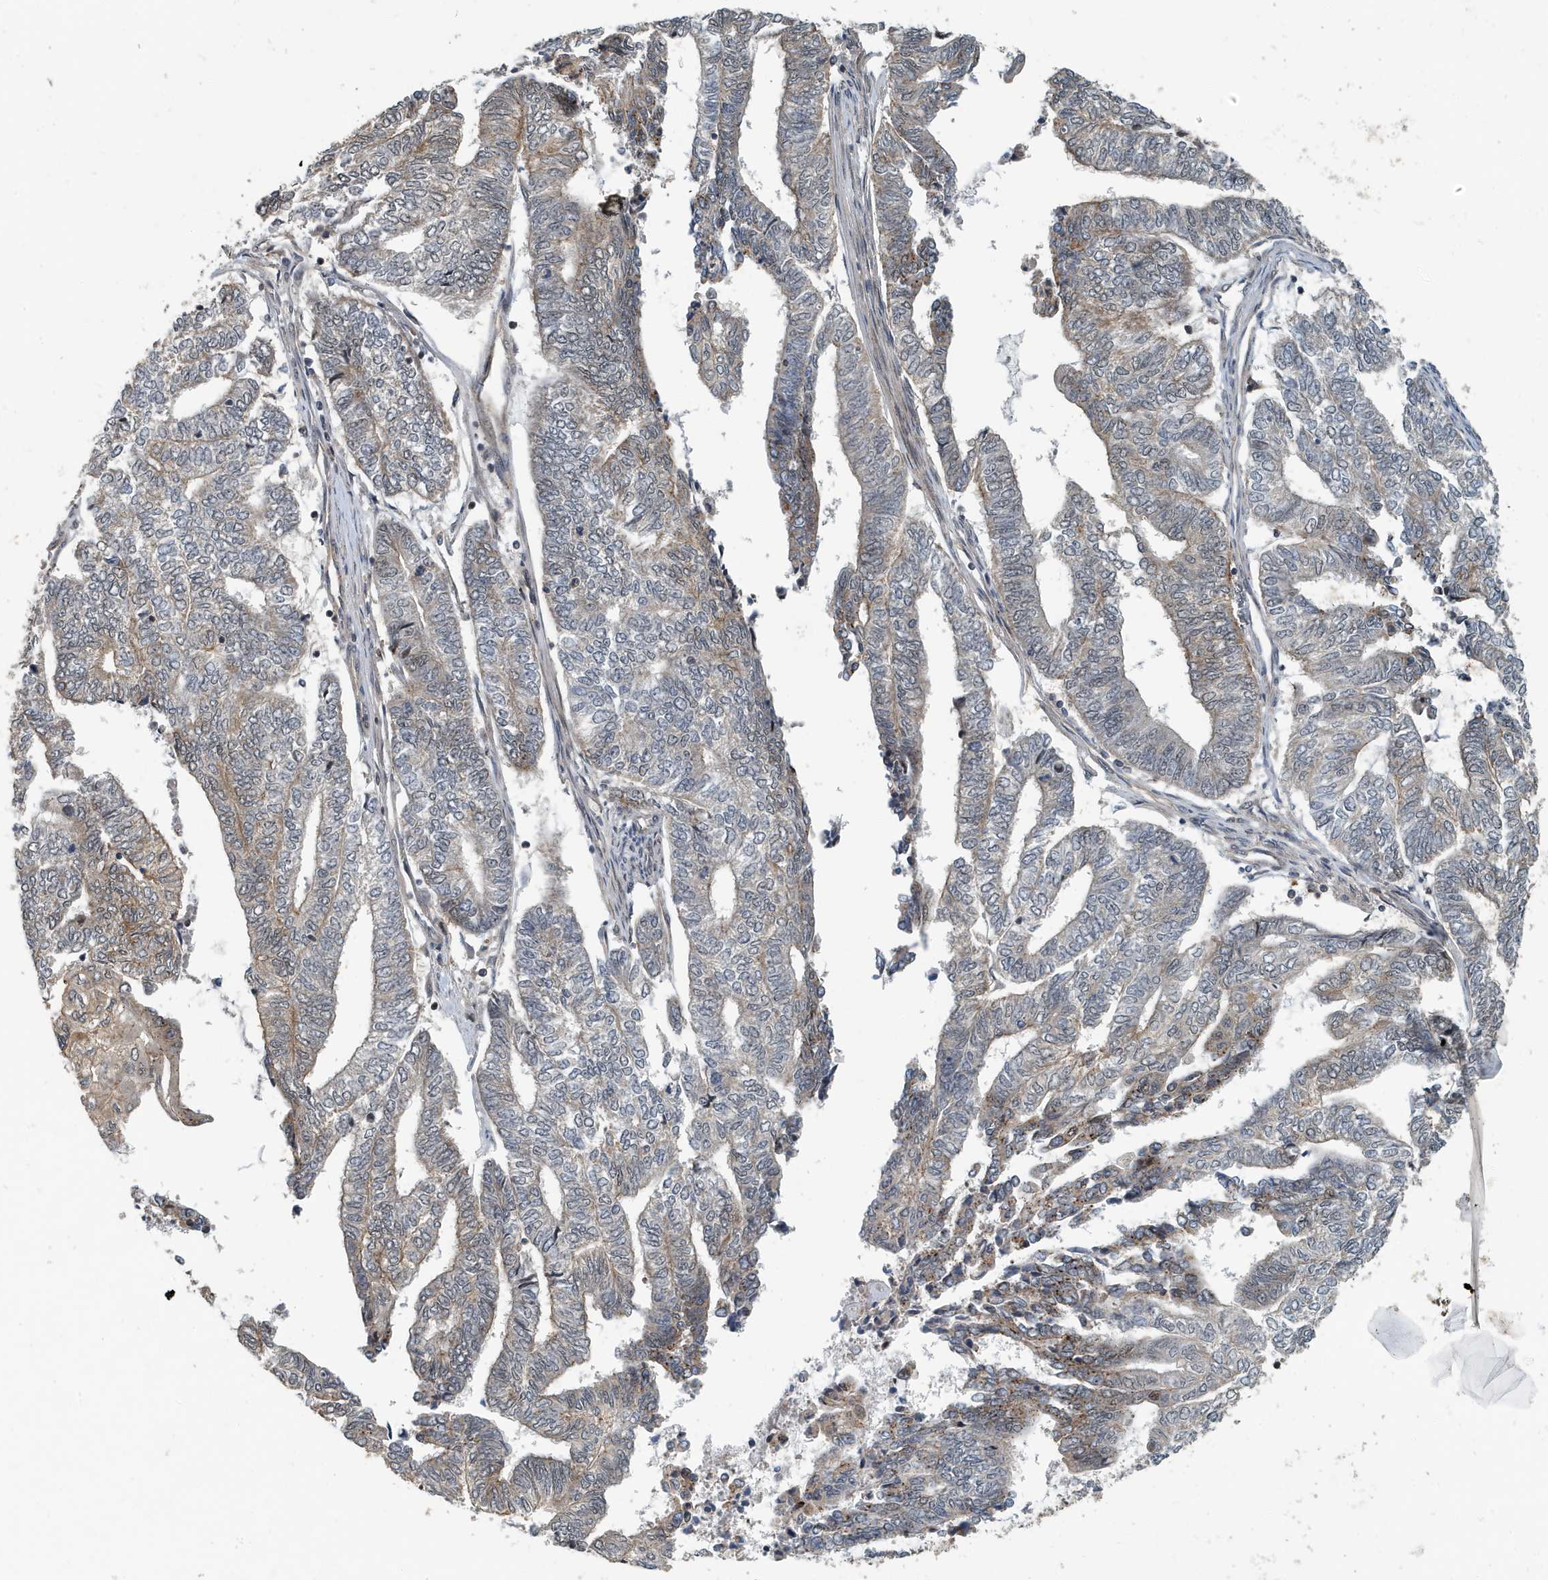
{"staining": {"intensity": "weak", "quantity": "25%-75%", "location": "cytoplasmic/membranous"}, "tissue": "endometrial cancer", "cell_type": "Tumor cells", "image_type": "cancer", "snomed": [{"axis": "morphology", "description": "Adenocarcinoma, NOS"}, {"axis": "topography", "description": "Uterus"}, {"axis": "topography", "description": "Endometrium"}], "caption": "High-magnification brightfield microscopy of adenocarcinoma (endometrial) stained with DAB (3,3'-diaminobenzidine) (brown) and counterstained with hematoxylin (blue). tumor cells exhibit weak cytoplasmic/membranous staining is seen in about25%-75% of cells.", "gene": "KIF15", "patient": {"sex": "female", "age": 70}}